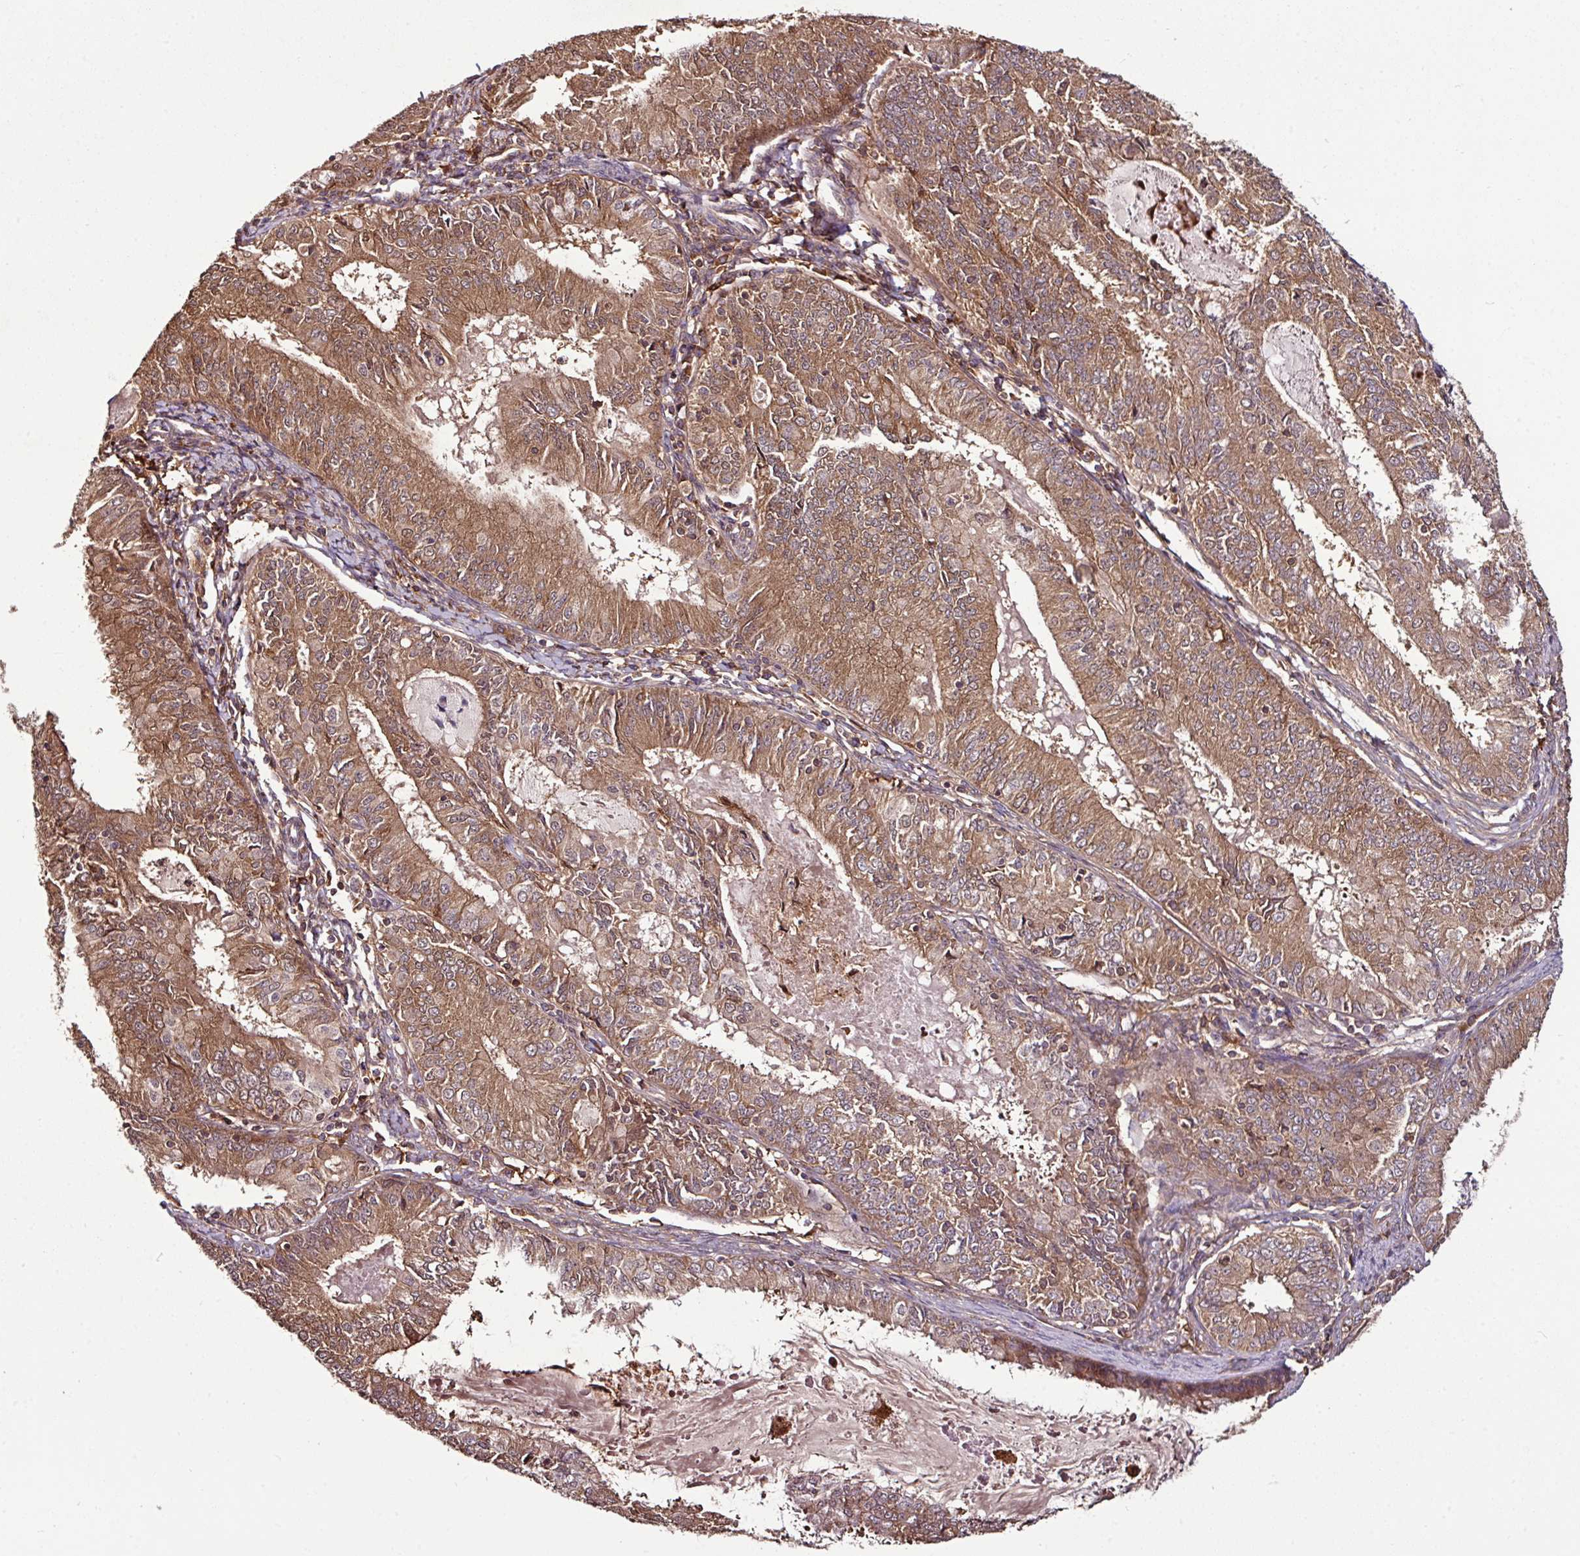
{"staining": {"intensity": "moderate", "quantity": ">75%", "location": "cytoplasmic/membranous"}, "tissue": "endometrial cancer", "cell_type": "Tumor cells", "image_type": "cancer", "snomed": [{"axis": "morphology", "description": "Adenocarcinoma, NOS"}, {"axis": "topography", "description": "Endometrium"}], "caption": "High-power microscopy captured an immunohistochemistry (IHC) photomicrograph of endometrial adenocarcinoma, revealing moderate cytoplasmic/membranous staining in about >75% of tumor cells.", "gene": "GNPDA1", "patient": {"sex": "female", "age": 57}}